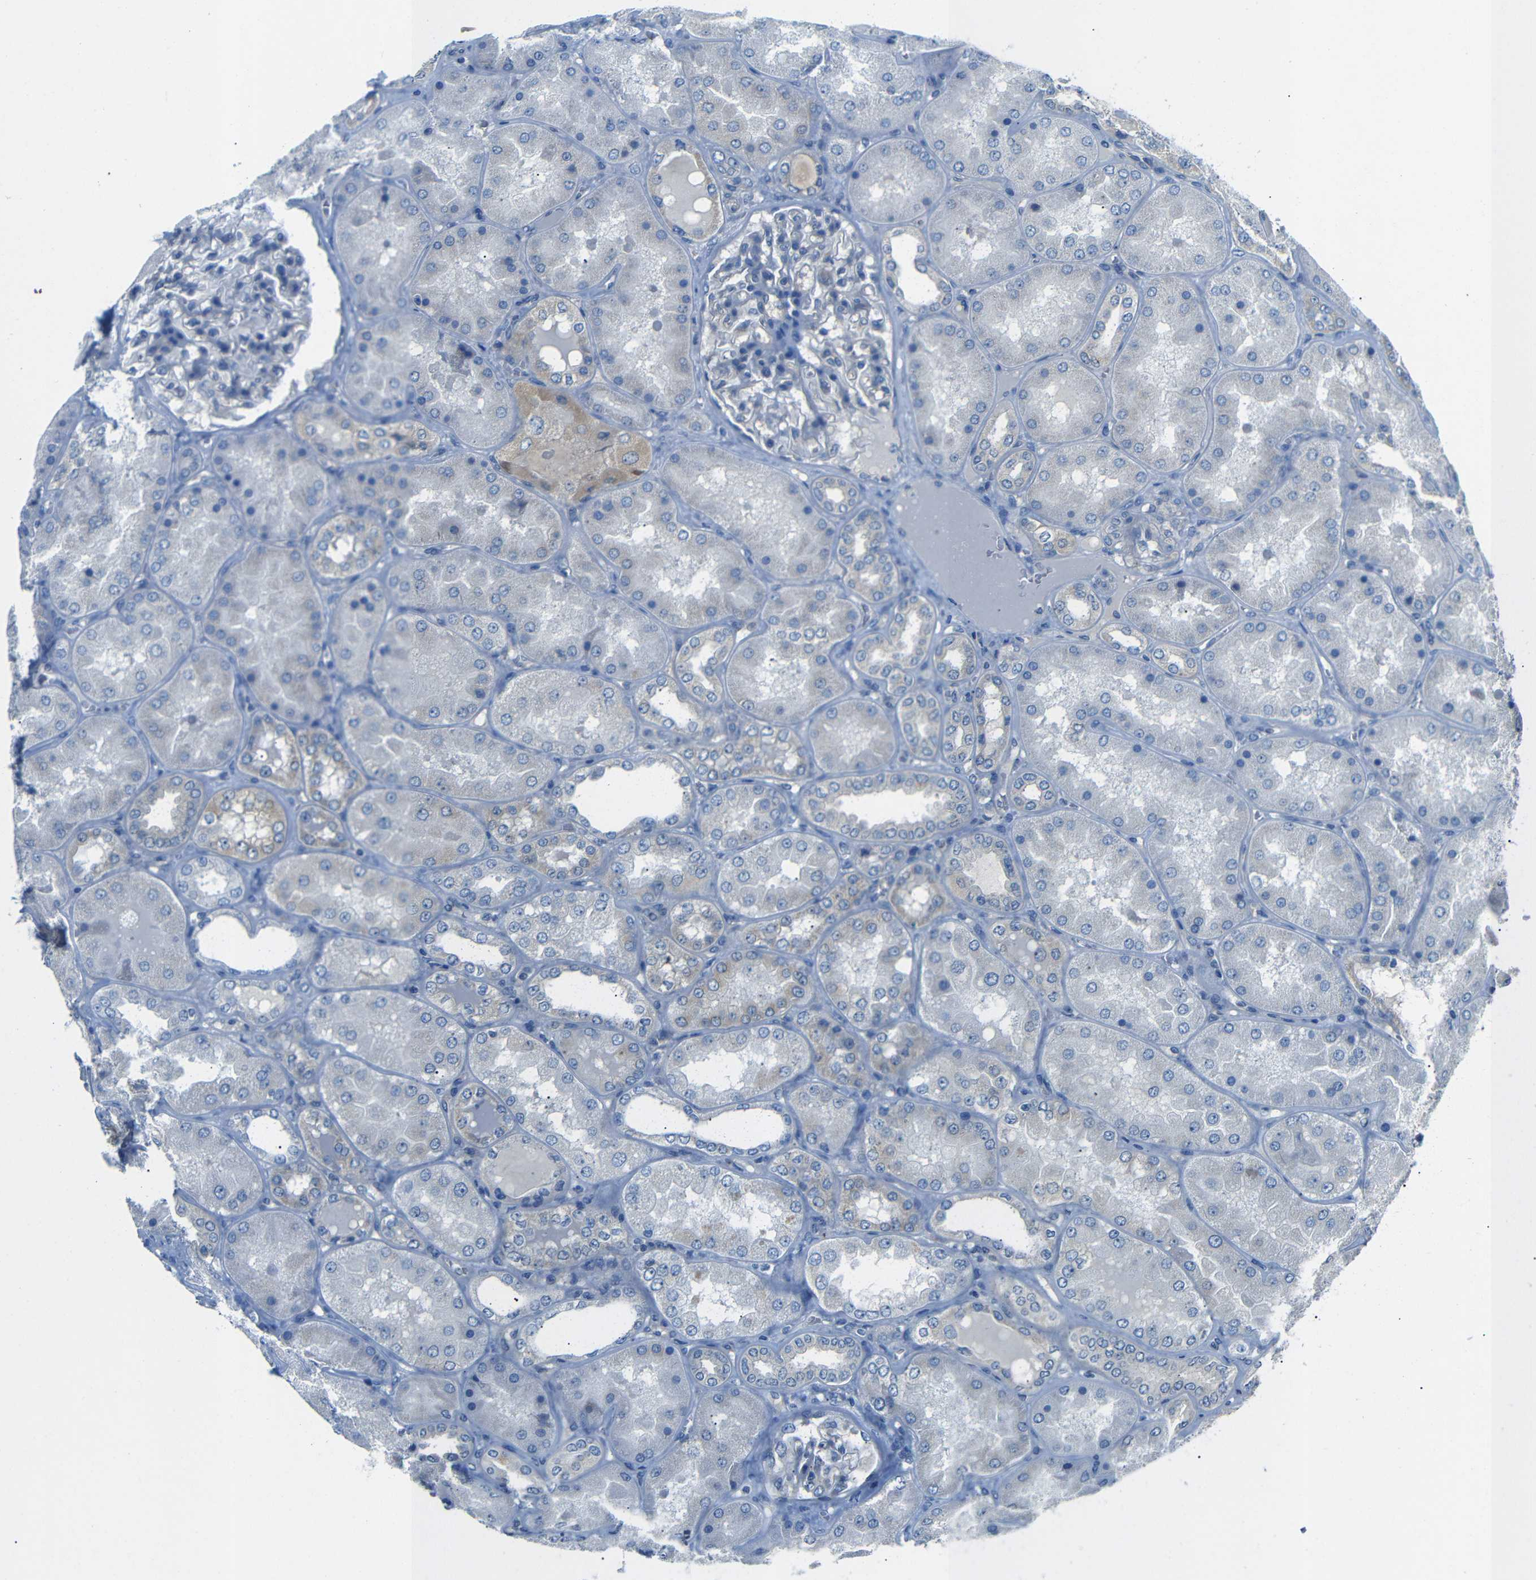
{"staining": {"intensity": "negative", "quantity": "none", "location": "none"}, "tissue": "kidney", "cell_type": "Cells in glomeruli", "image_type": "normal", "snomed": [{"axis": "morphology", "description": "Normal tissue, NOS"}, {"axis": "topography", "description": "Kidney"}], "caption": "Immunohistochemistry (IHC) image of normal kidney stained for a protein (brown), which displays no expression in cells in glomeruli.", "gene": "DCP1A", "patient": {"sex": "female", "age": 56}}